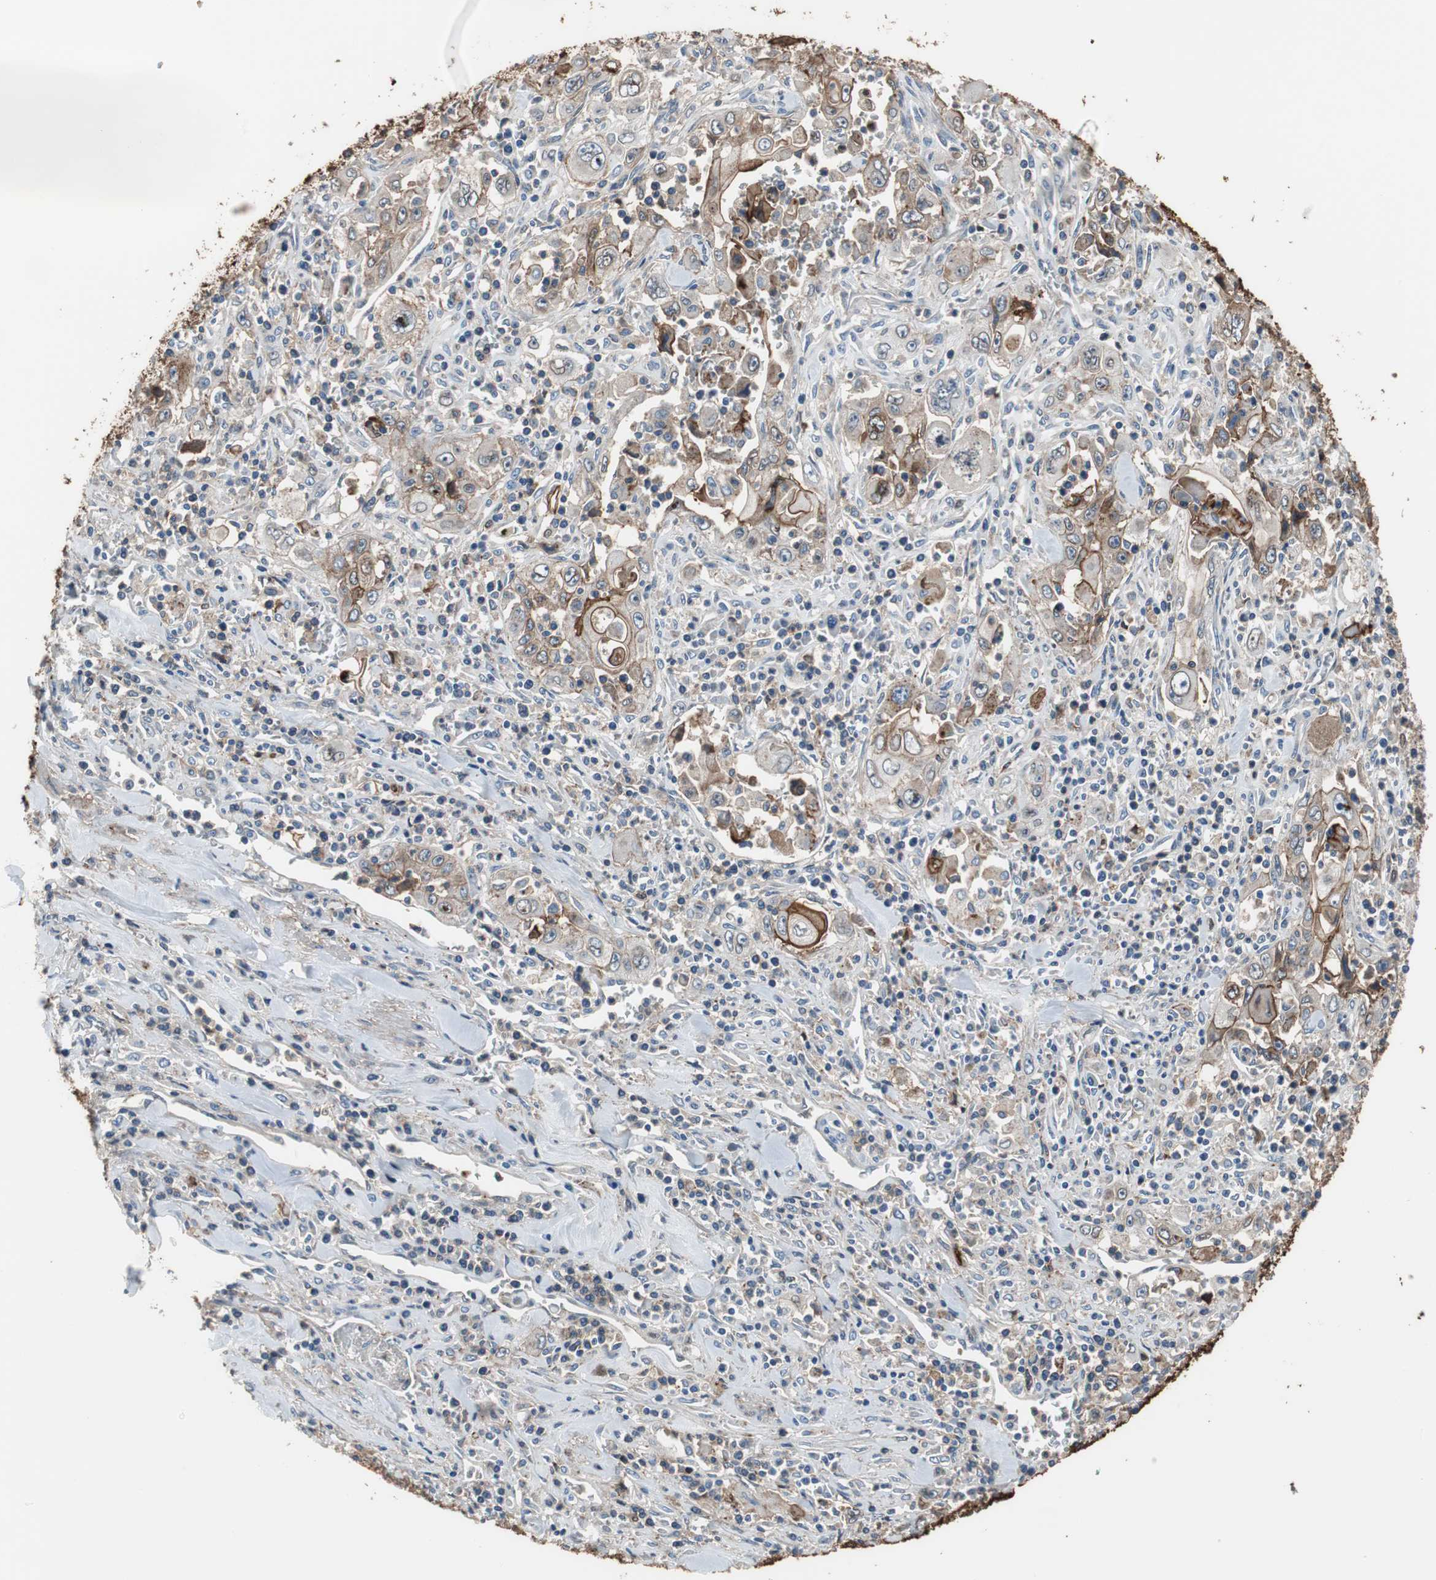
{"staining": {"intensity": "strong", "quantity": "25%-75%", "location": "cytoplasmic/membranous"}, "tissue": "pancreatic cancer", "cell_type": "Tumor cells", "image_type": "cancer", "snomed": [{"axis": "morphology", "description": "Adenocarcinoma, NOS"}, {"axis": "topography", "description": "Pancreas"}], "caption": "A high-resolution image shows immunohistochemistry (IHC) staining of pancreatic cancer (adenocarcinoma), which exhibits strong cytoplasmic/membranous expression in about 25%-75% of tumor cells.", "gene": "ANXA4", "patient": {"sex": "male", "age": 70}}